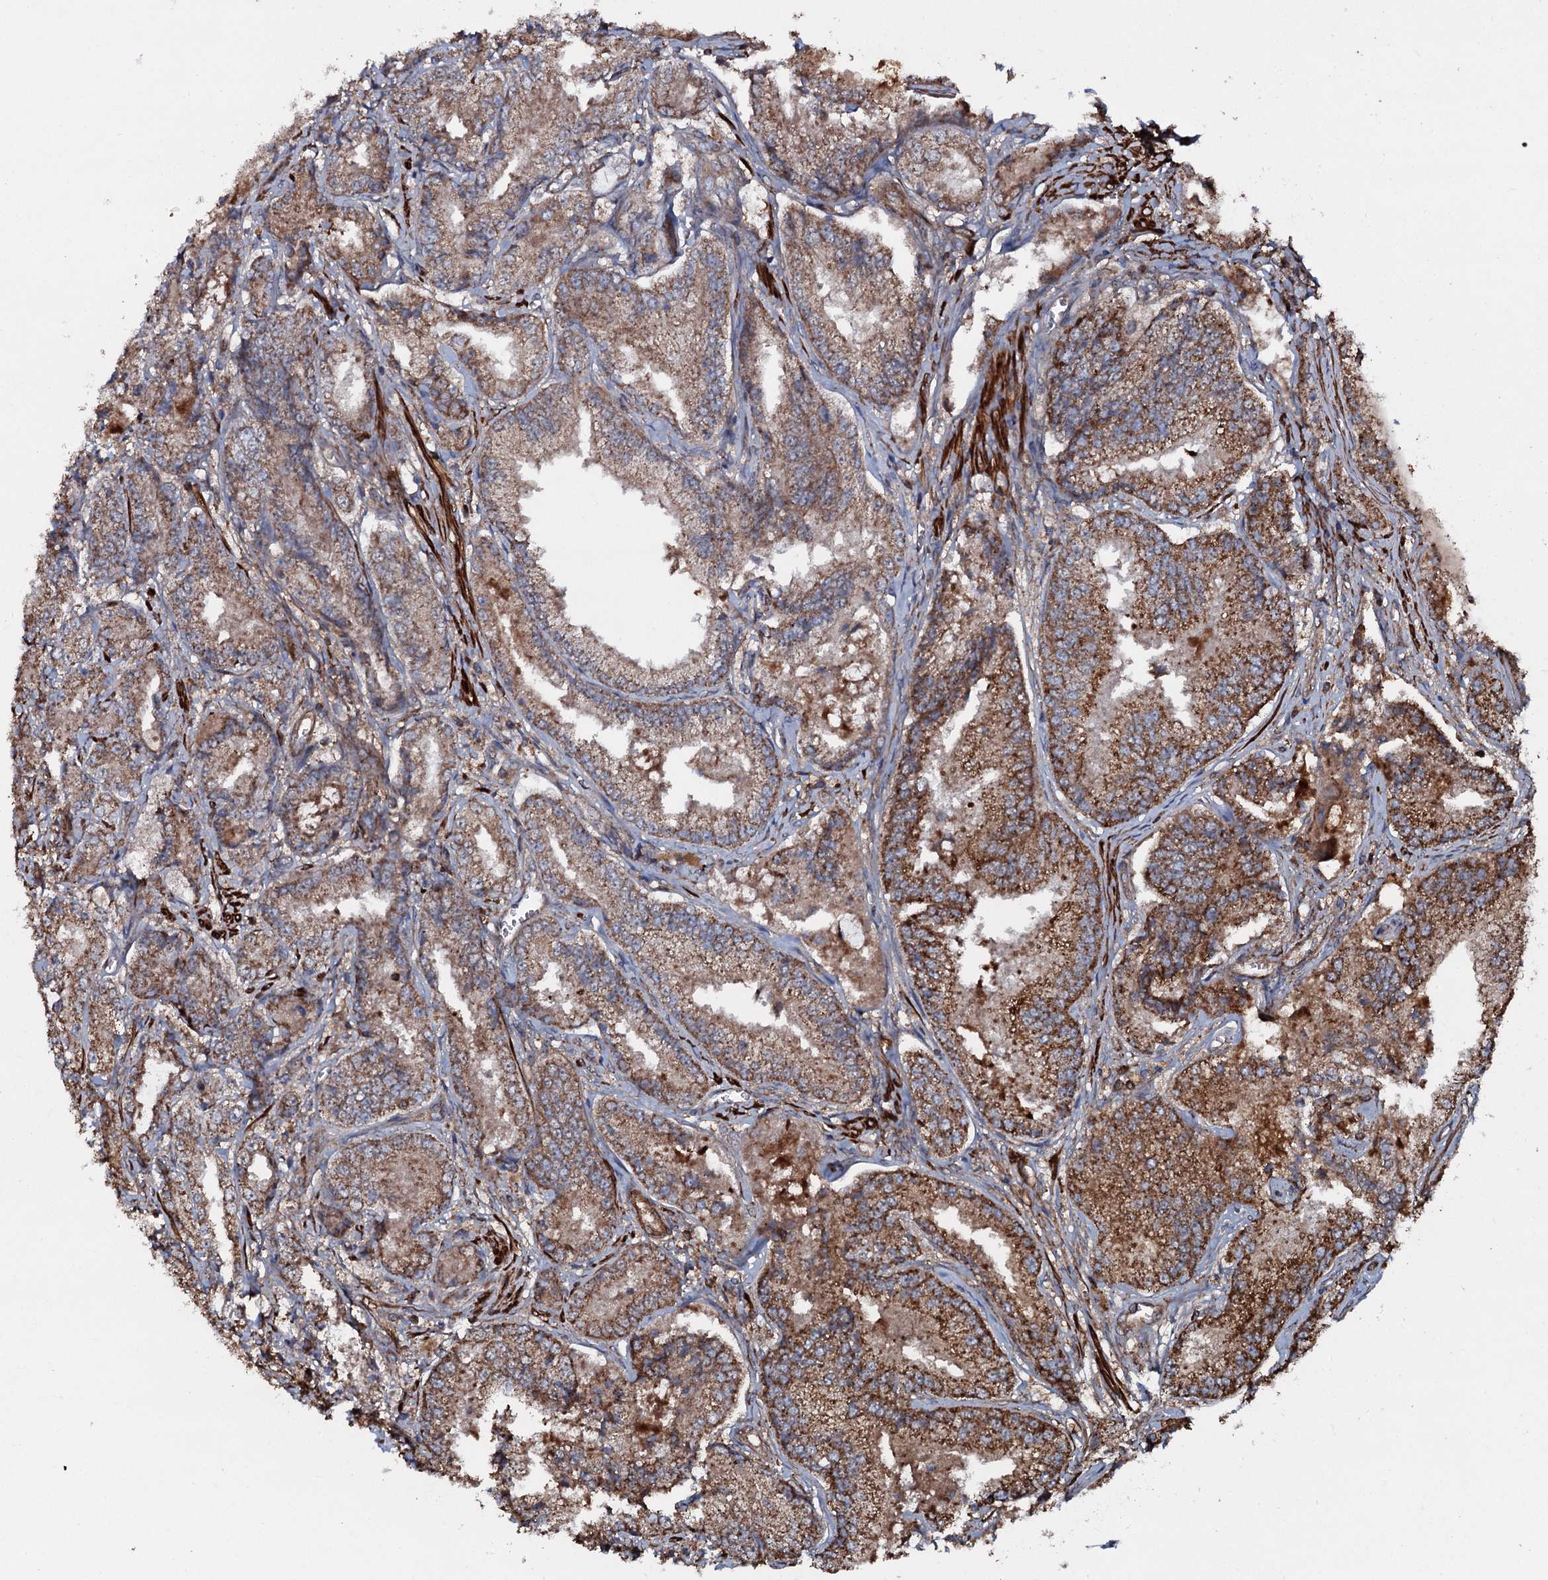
{"staining": {"intensity": "moderate", "quantity": ">75%", "location": "cytoplasmic/membranous"}, "tissue": "prostate cancer", "cell_type": "Tumor cells", "image_type": "cancer", "snomed": [{"axis": "morphology", "description": "Adenocarcinoma, High grade"}, {"axis": "topography", "description": "Prostate"}], "caption": "Protein staining displays moderate cytoplasmic/membranous positivity in about >75% of tumor cells in prostate cancer (adenocarcinoma (high-grade)).", "gene": "VWA8", "patient": {"sex": "male", "age": 72}}